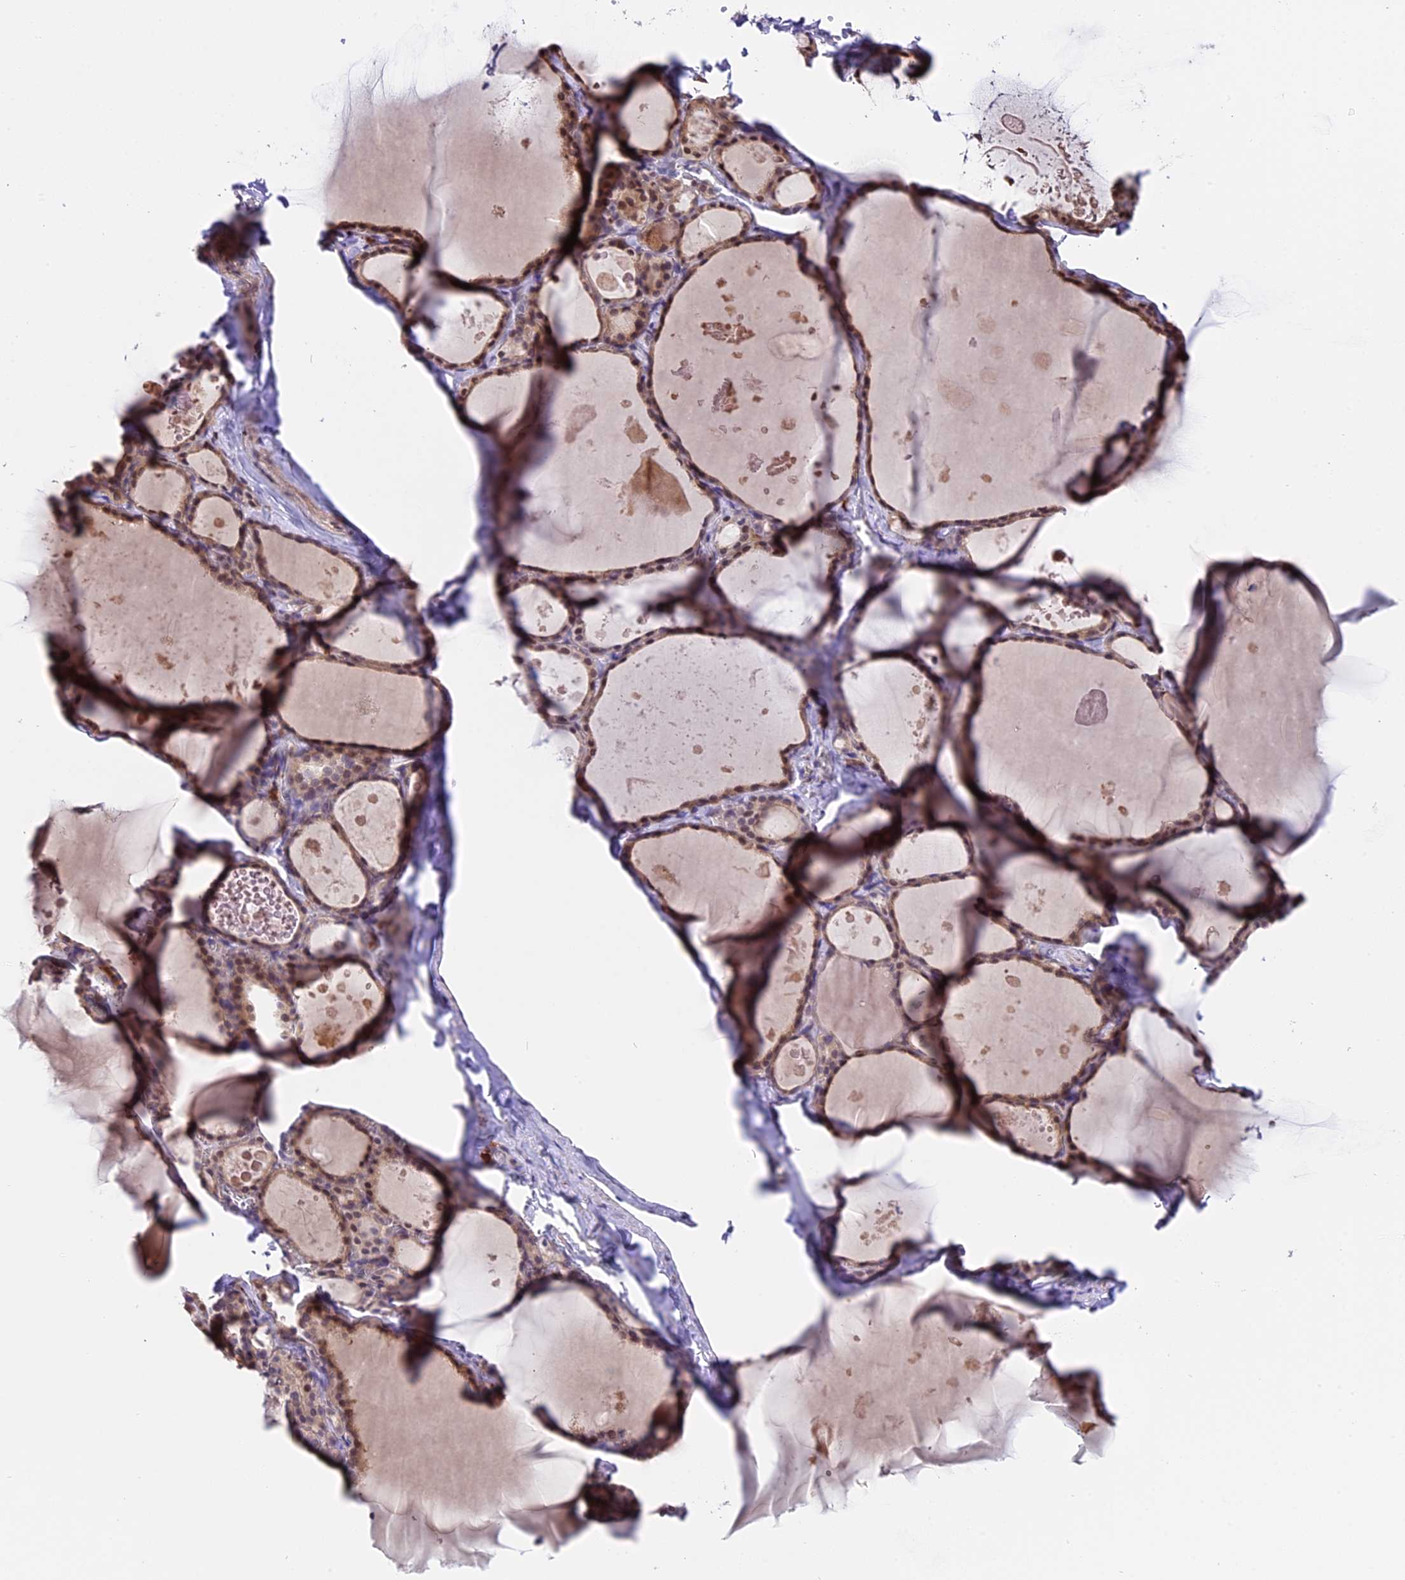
{"staining": {"intensity": "moderate", "quantity": ">75%", "location": "cytoplasmic/membranous,nuclear"}, "tissue": "thyroid gland", "cell_type": "Glandular cells", "image_type": "normal", "snomed": [{"axis": "morphology", "description": "Normal tissue, NOS"}, {"axis": "topography", "description": "Thyroid gland"}], "caption": "A high-resolution photomicrograph shows immunohistochemistry staining of benign thyroid gland, which exhibits moderate cytoplasmic/membranous,nuclear expression in about >75% of glandular cells. (Brightfield microscopy of DAB IHC at high magnification).", "gene": "HERPUD1", "patient": {"sex": "male", "age": 56}}